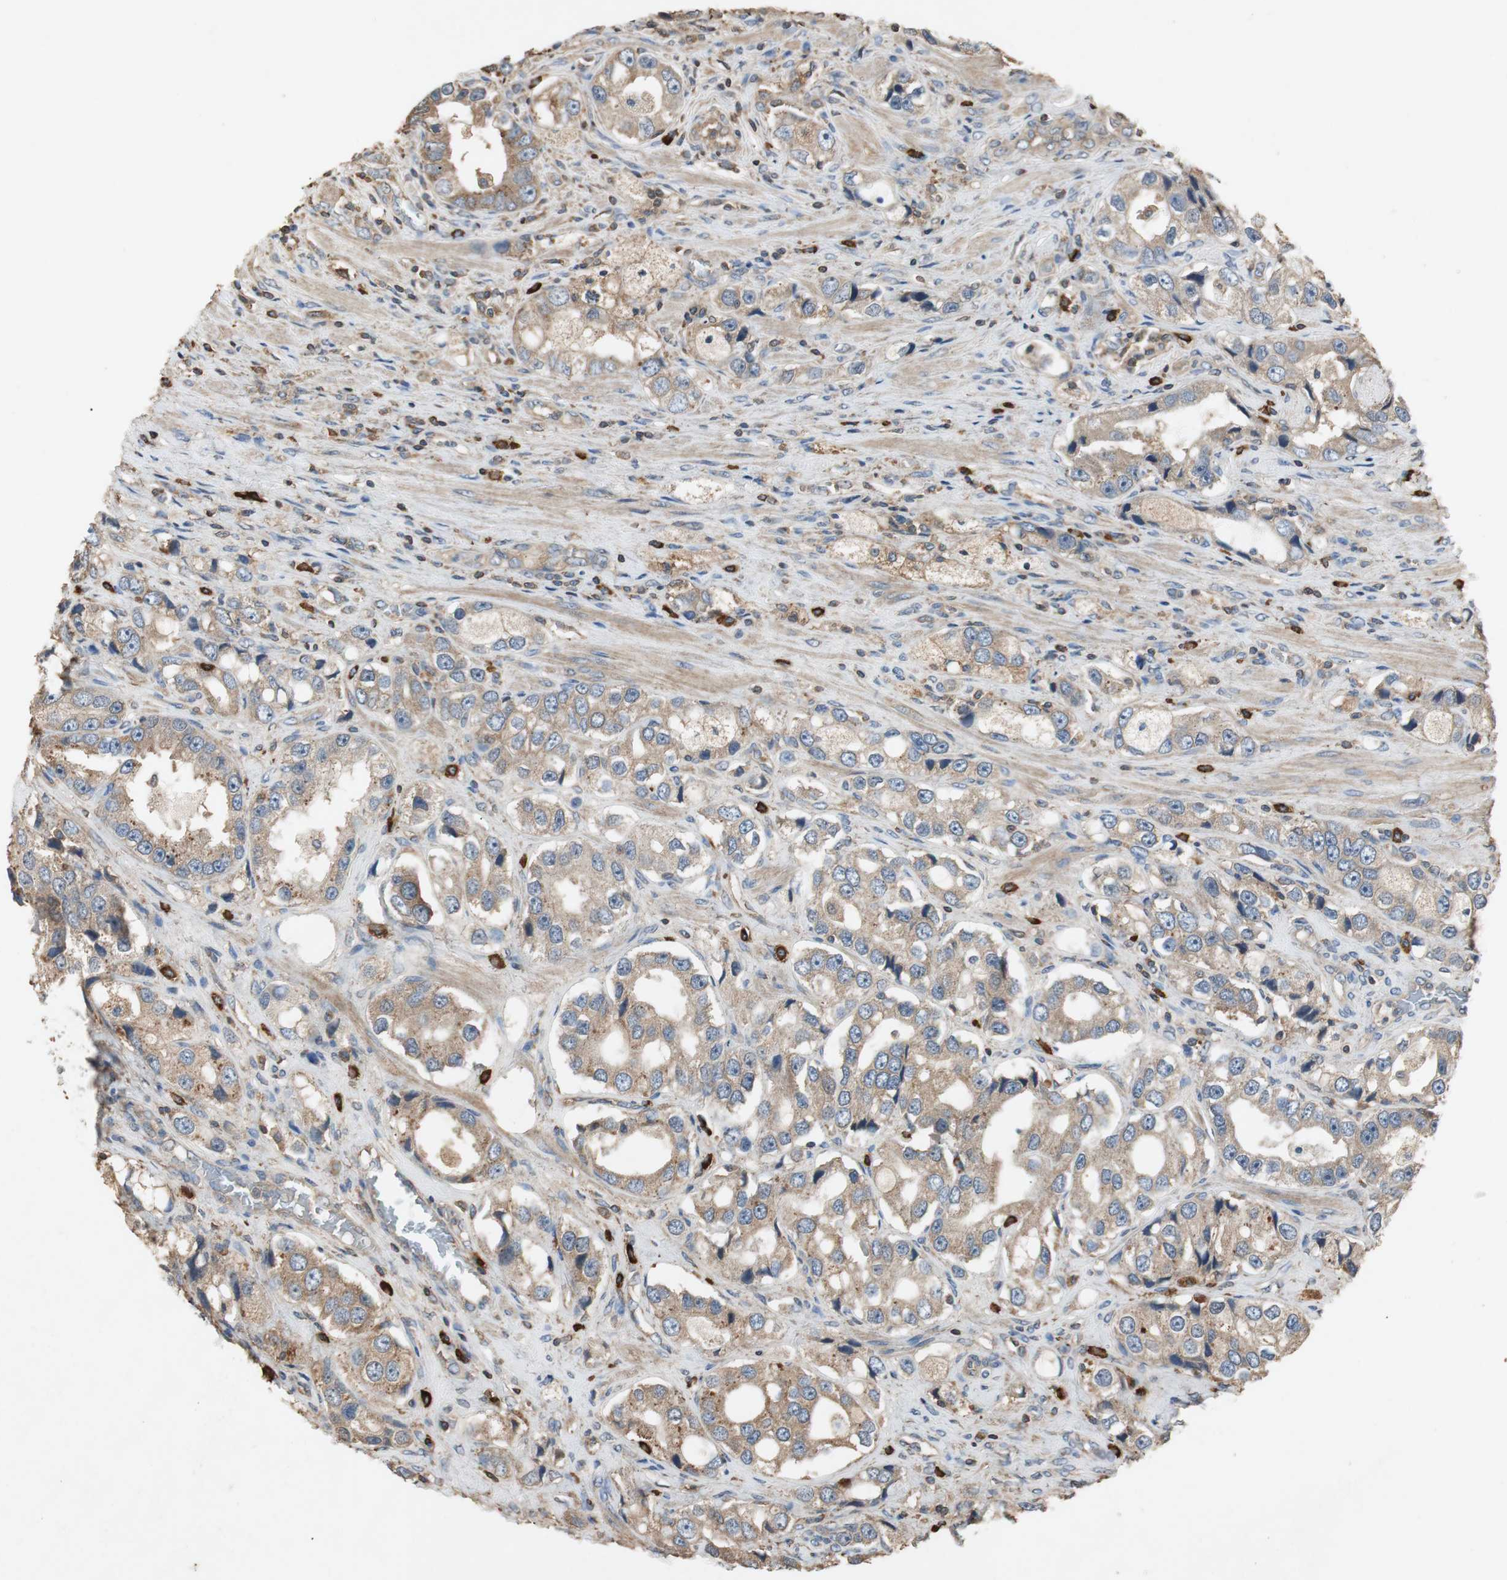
{"staining": {"intensity": "moderate", "quantity": ">75%", "location": "cytoplasmic/membranous"}, "tissue": "prostate cancer", "cell_type": "Tumor cells", "image_type": "cancer", "snomed": [{"axis": "morphology", "description": "Adenocarcinoma, High grade"}, {"axis": "topography", "description": "Prostate"}], "caption": "This is an image of IHC staining of high-grade adenocarcinoma (prostate), which shows moderate positivity in the cytoplasmic/membranous of tumor cells.", "gene": "TNFRSF14", "patient": {"sex": "male", "age": 63}}